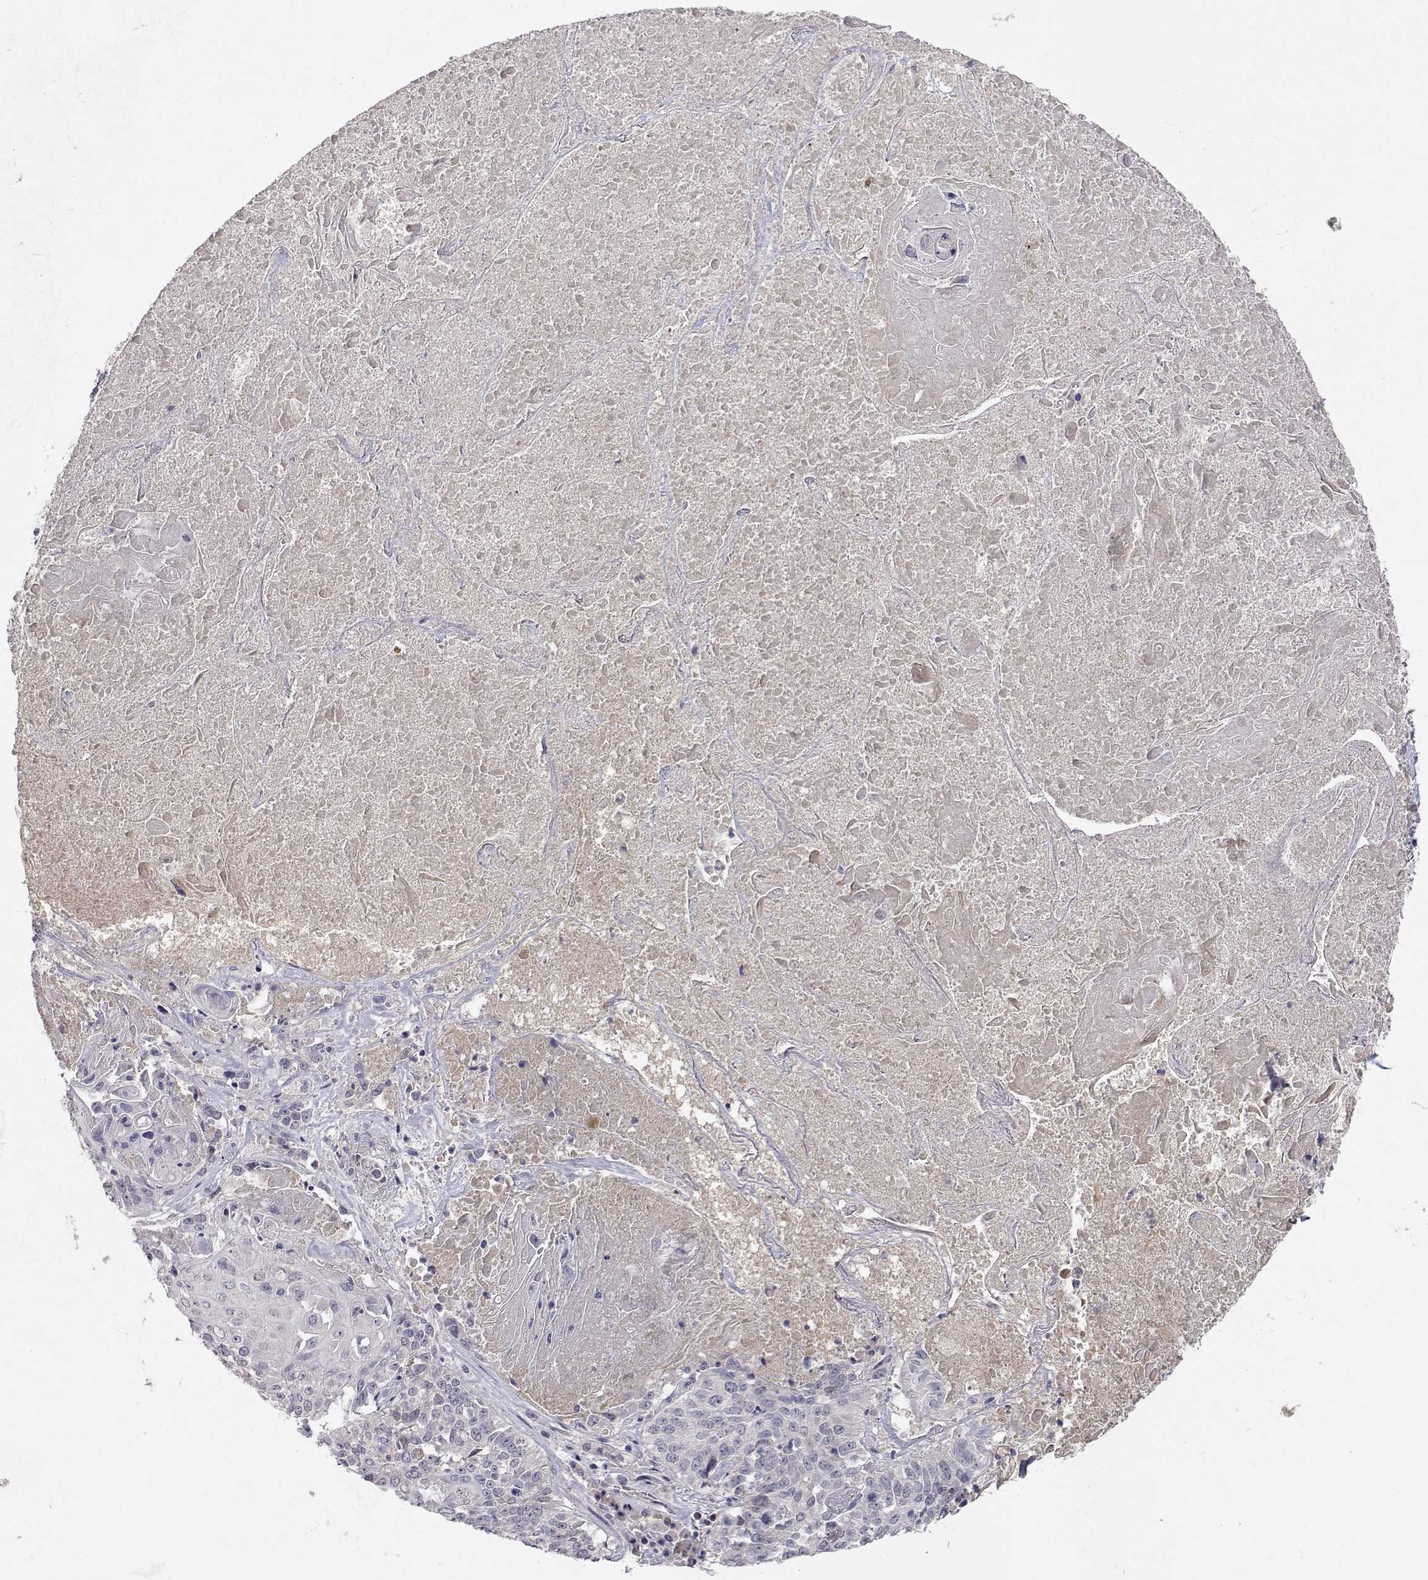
{"staining": {"intensity": "negative", "quantity": "none", "location": "none"}, "tissue": "lung cancer", "cell_type": "Tumor cells", "image_type": "cancer", "snomed": [{"axis": "morphology", "description": "Squamous cell carcinoma, NOS"}, {"axis": "topography", "description": "Lung"}], "caption": "Tumor cells show no significant positivity in lung squamous cell carcinoma.", "gene": "SLC6A3", "patient": {"sex": "male", "age": 64}}